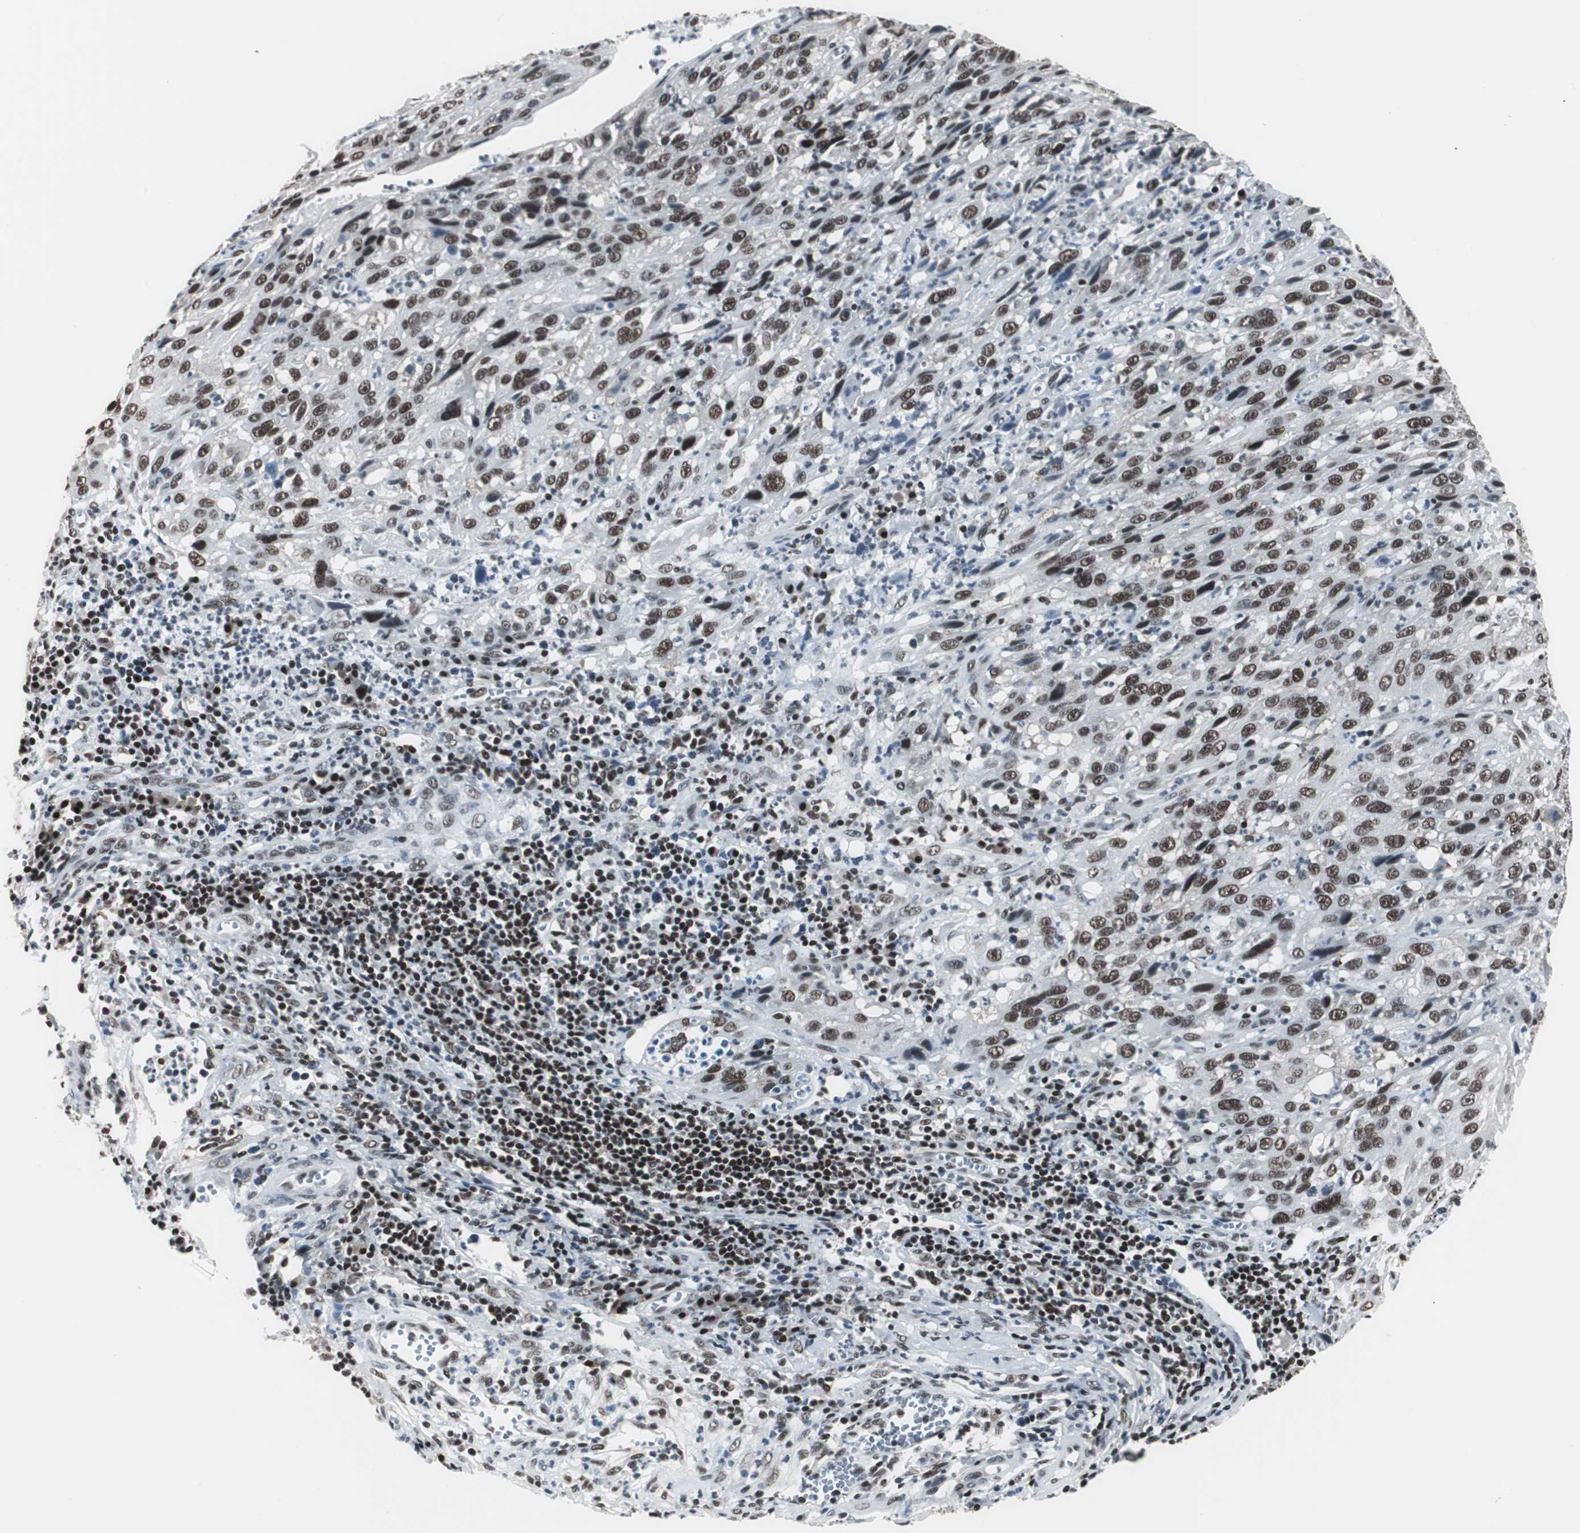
{"staining": {"intensity": "moderate", "quantity": ">75%", "location": "nuclear"}, "tissue": "cervical cancer", "cell_type": "Tumor cells", "image_type": "cancer", "snomed": [{"axis": "morphology", "description": "Squamous cell carcinoma, NOS"}, {"axis": "topography", "description": "Cervix"}], "caption": "This image exhibits IHC staining of human cervical cancer, with medium moderate nuclear expression in about >75% of tumor cells.", "gene": "RAD9A", "patient": {"sex": "female", "age": 32}}